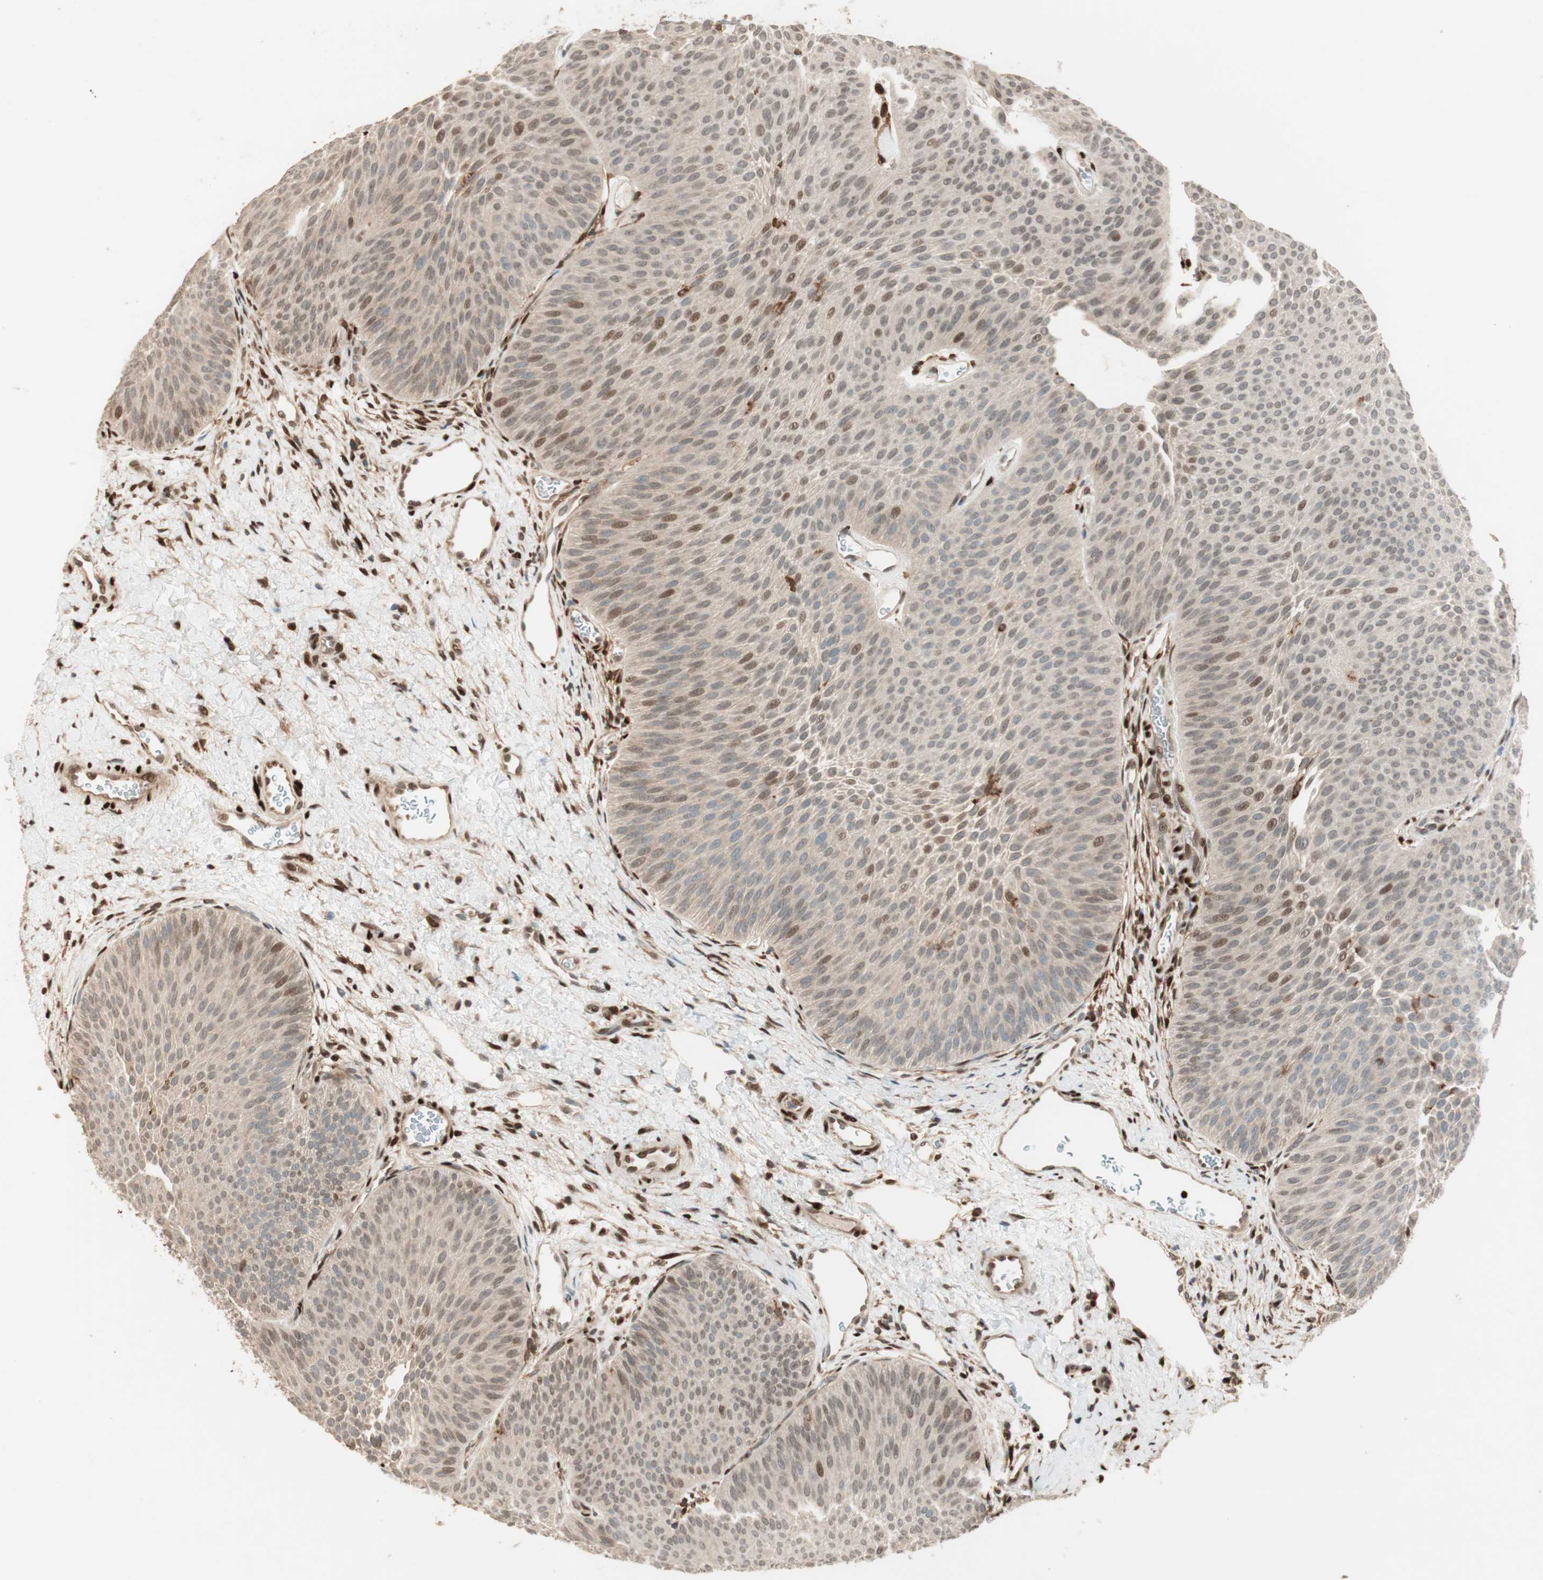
{"staining": {"intensity": "moderate", "quantity": ">75%", "location": "cytoplasmic/membranous,nuclear"}, "tissue": "urothelial cancer", "cell_type": "Tumor cells", "image_type": "cancer", "snomed": [{"axis": "morphology", "description": "Urothelial carcinoma, Low grade"}, {"axis": "topography", "description": "Urinary bladder"}], "caption": "Urothelial cancer stained with a brown dye exhibits moderate cytoplasmic/membranous and nuclear positive staining in about >75% of tumor cells.", "gene": "BIN1", "patient": {"sex": "female", "age": 60}}